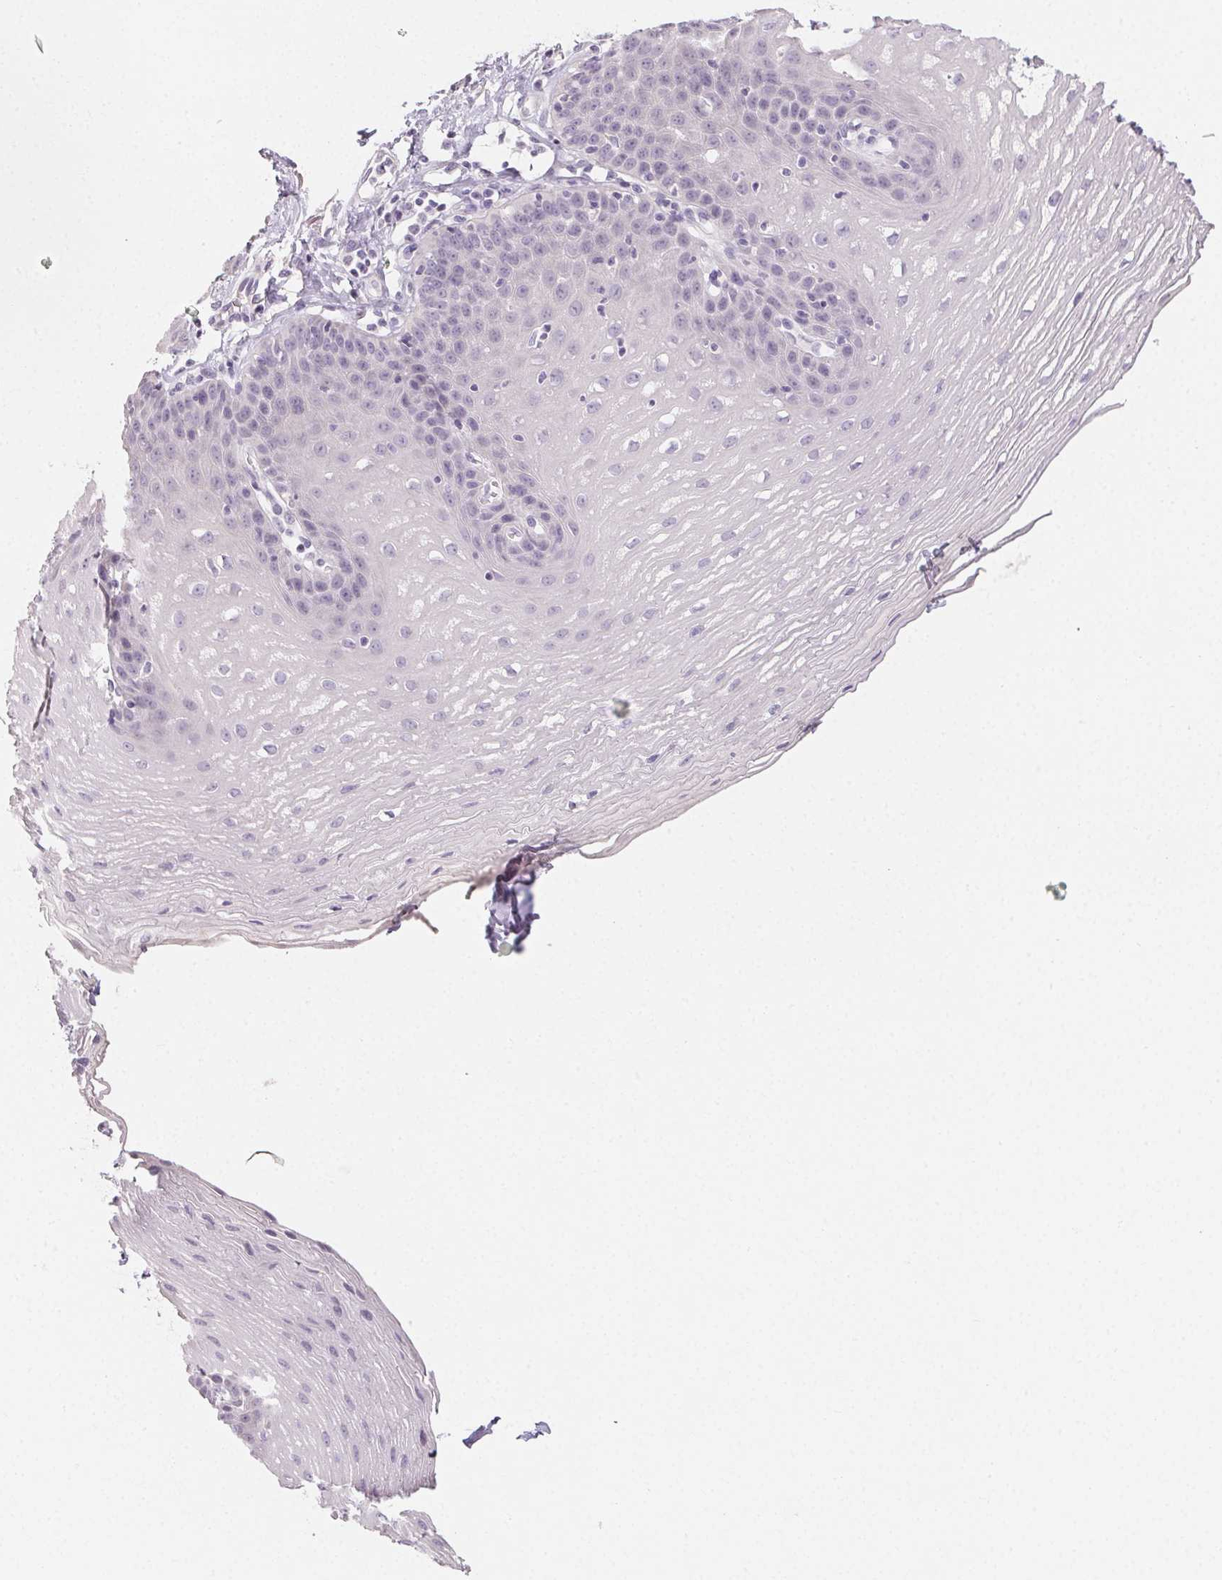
{"staining": {"intensity": "negative", "quantity": "none", "location": "none"}, "tissue": "esophagus", "cell_type": "Squamous epithelial cells", "image_type": "normal", "snomed": [{"axis": "morphology", "description": "Normal tissue, NOS"}, {"axis": "topography", "description": "Esophagus"}], "caption": "Squamous epithelial cells show no significant protein staining in benign esophagus. (DAB immunohistochemistry visualized using brightfield microscopy, high magnification).", "gene": "MIOX", "patient": {"sex": "female", "age": 81}}